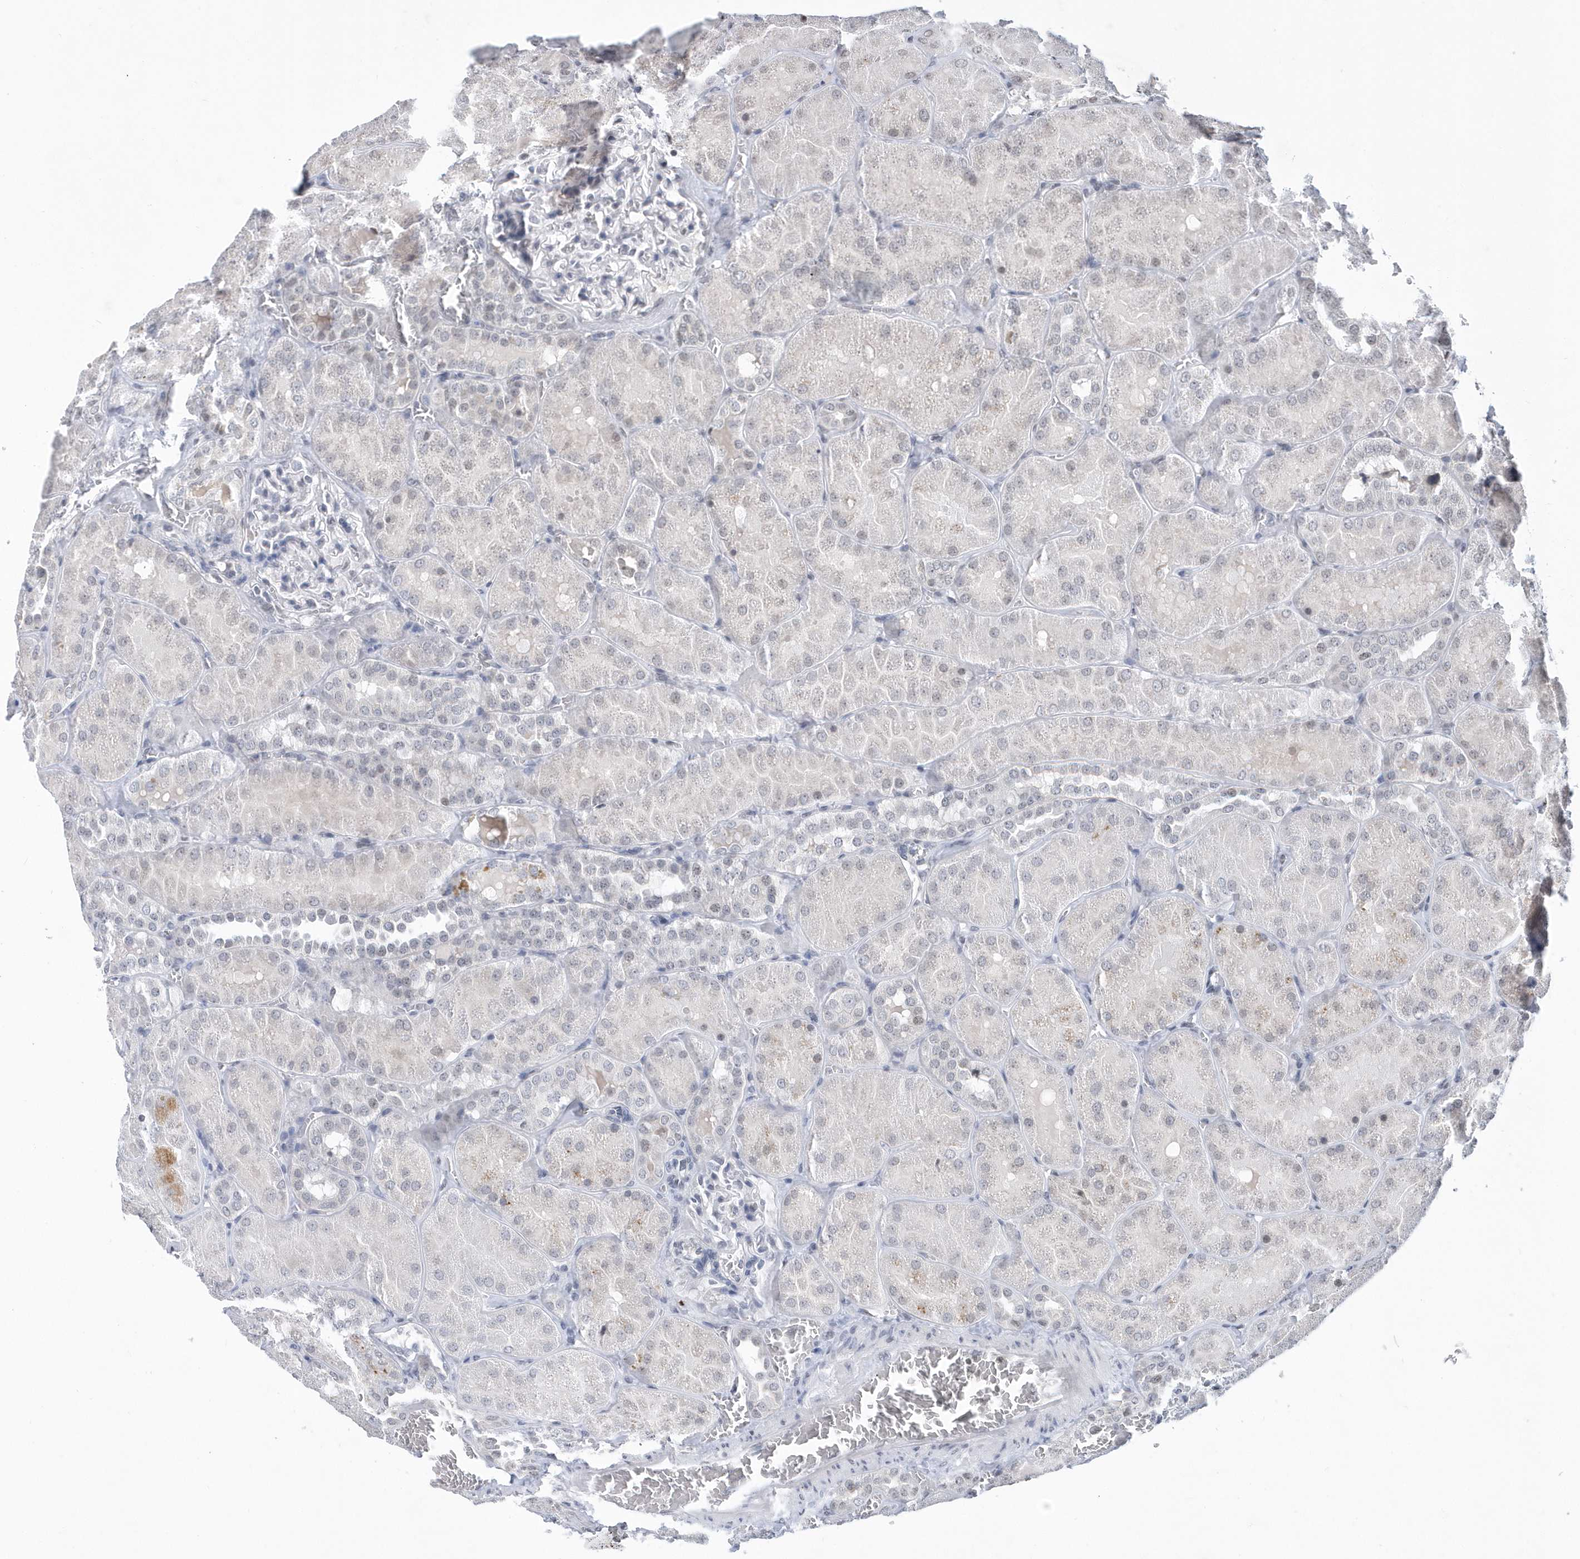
{"staining": {"intensity": "negative", "quantity": "none", "location": "none"}, "tissue": "kidney", "cell_type": "Cells in glomeruli", "image_type": "normal", "snomed": [{"axis": "morphology", "description": "Normal tissue, NOS"}, {"axis": "topography", "description": "Kidney"}], "caption": "Cells in glomeruli show no significant positivity in normal kidney. Nuclei are stained in blue.", "gene": "VWA5B2", "patient": {"sex": "male", "age": 28}}